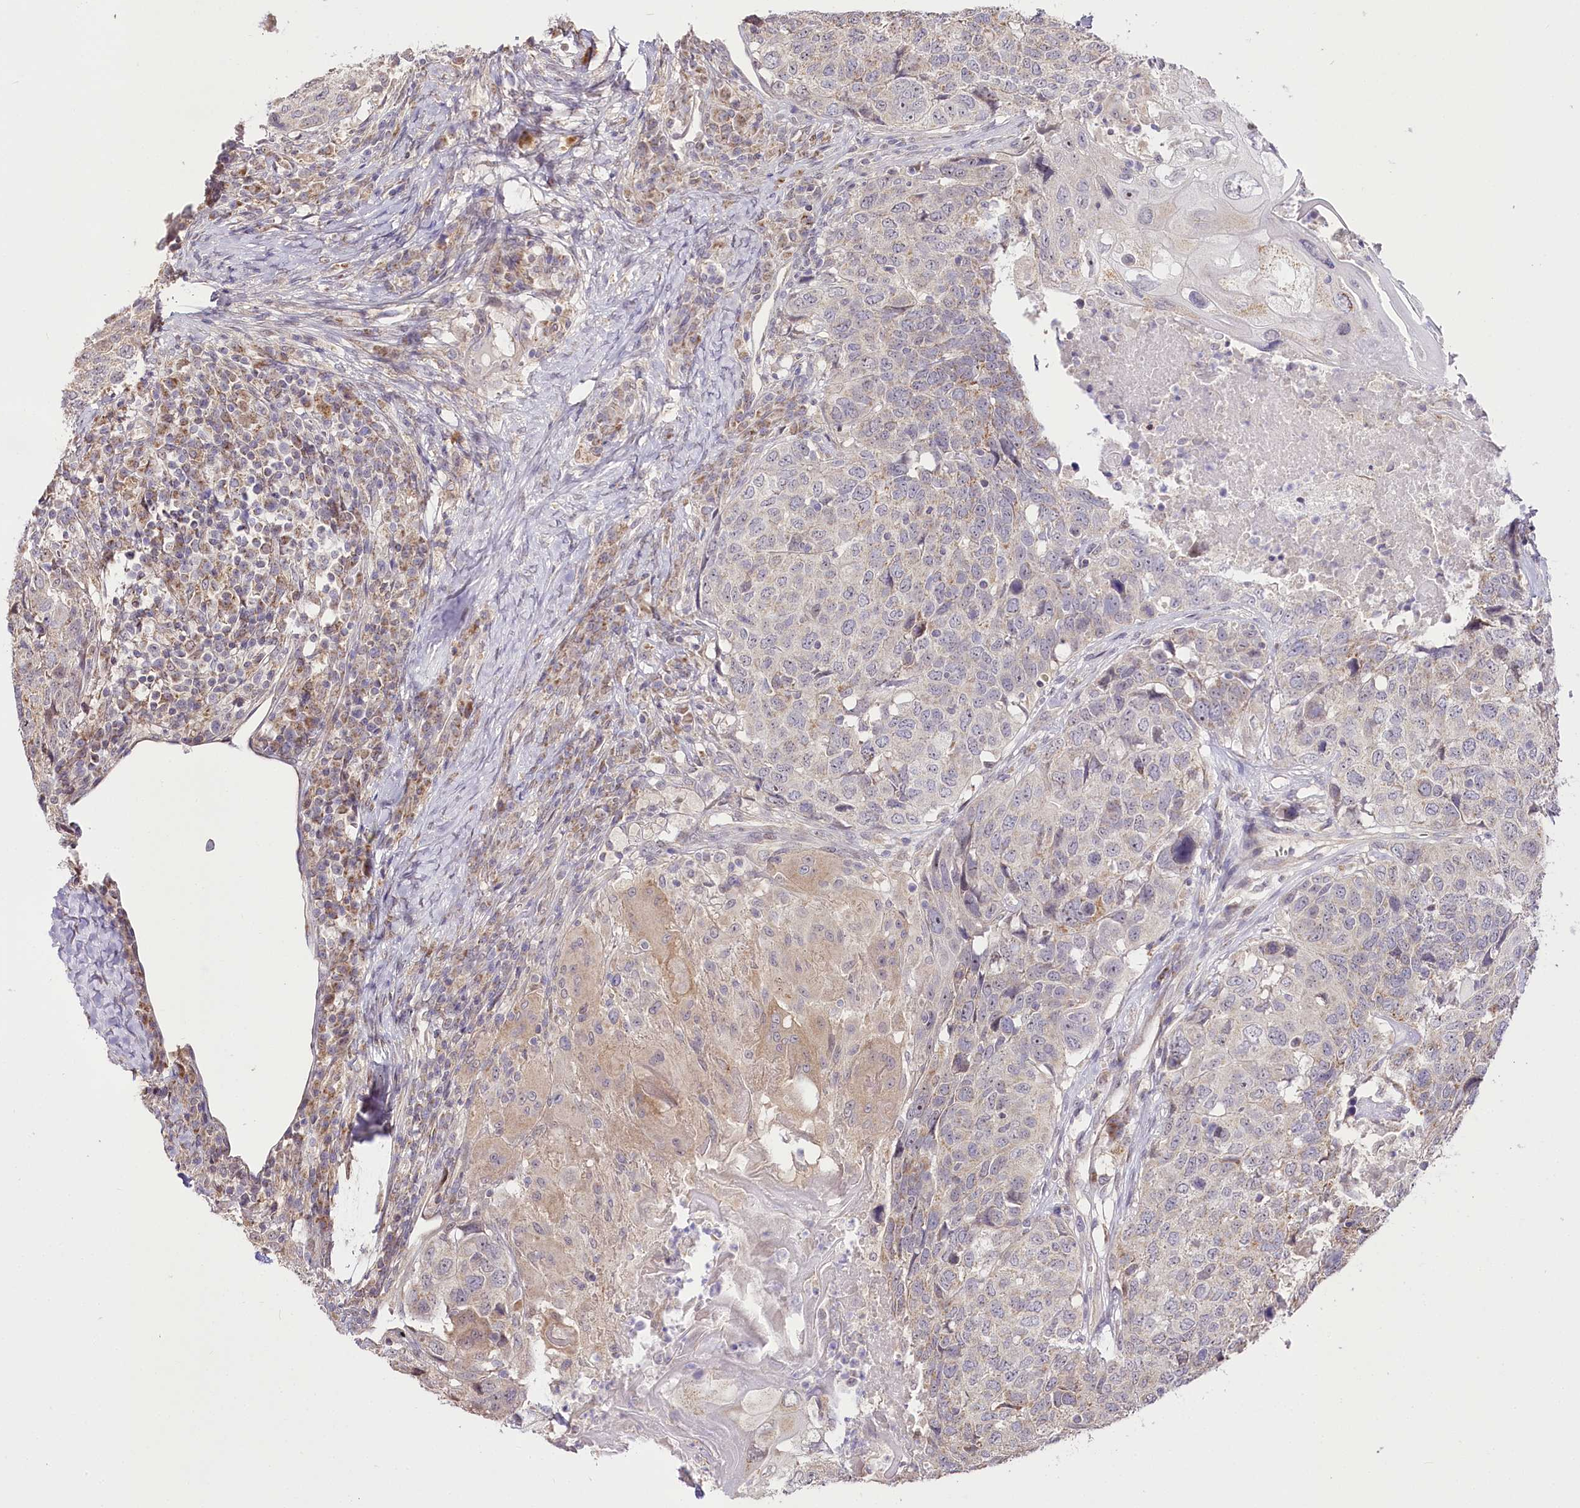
{"staining": {"intensity": "negative", "quantity": "none", "location": "none"}, "tissue": "head and neck cancer", "cell_type": "Tumor cells", "image_type": "cancer", "snomed": [{"axis": "morphology", "description": "Squamous cell carcinoma, NOS"}, {"axis": "topography", "description": "Head-Neck"}], "caption": "Immunohistochemistry micrograph of human squamous cell carcinoma (head and neck) stained for a protein (brown), which shows no positivity in tumor cells. (DAB (3,3'-diaminobenzidine) IHC, high magnification).", "gene": "ZNF226", "patient": {"sex": "male", "age": 66}}